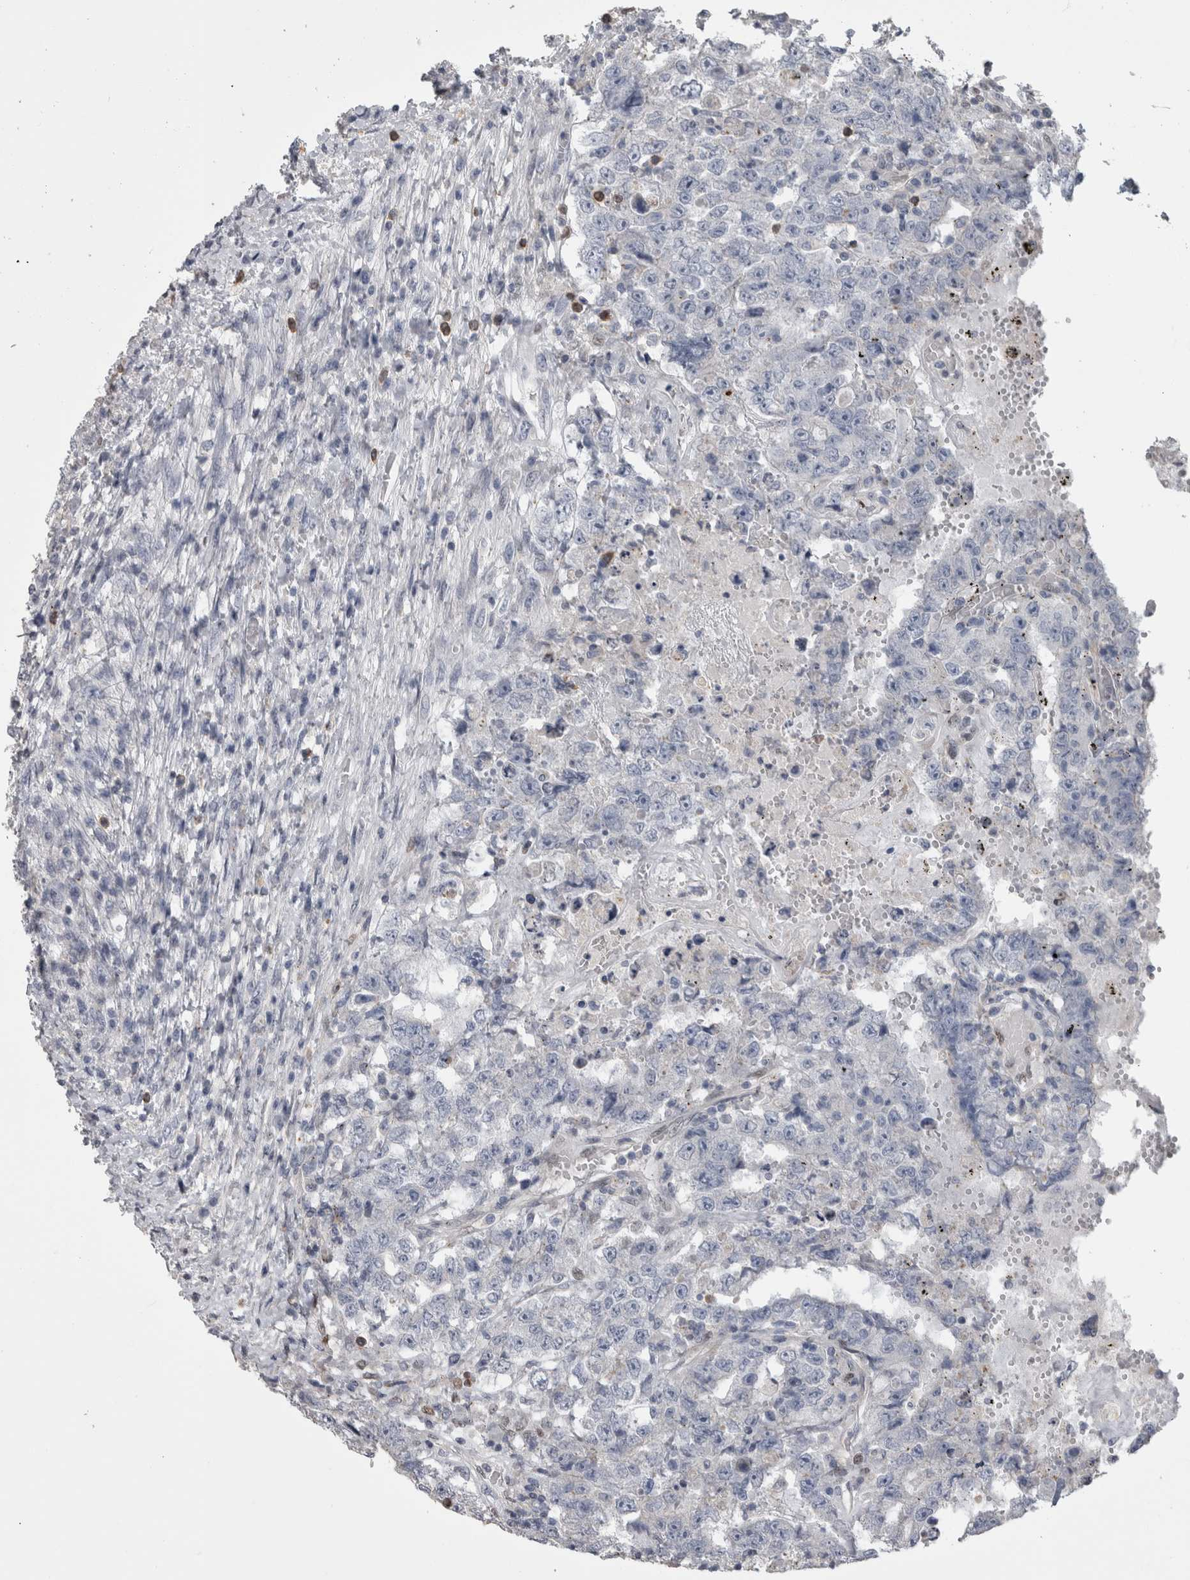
{"staining": {"intensity": "negative", "quantity": "none", "location": "none"}, "tissue": "testis cancer", "cell_type": "Tumor cells", "image_type": "cancer", "snomed": [{"axis": "morphology", "description": "Carcinoma, Embryonal, NOS"}, {"axis": "topography", "description": "Testis"}], "caption": "Testis cancer (embryonal carcinoma) was stained to show a protein in brown. There is no significant expression in tumor cells. (Stains: DAB immunohistochemistry (IHC) with hematoxylin counter stain, Microscopy: brightfield microscopy at high magnification).", "gene": "IL33", "patient": {"sex": "male", "age": 26}}